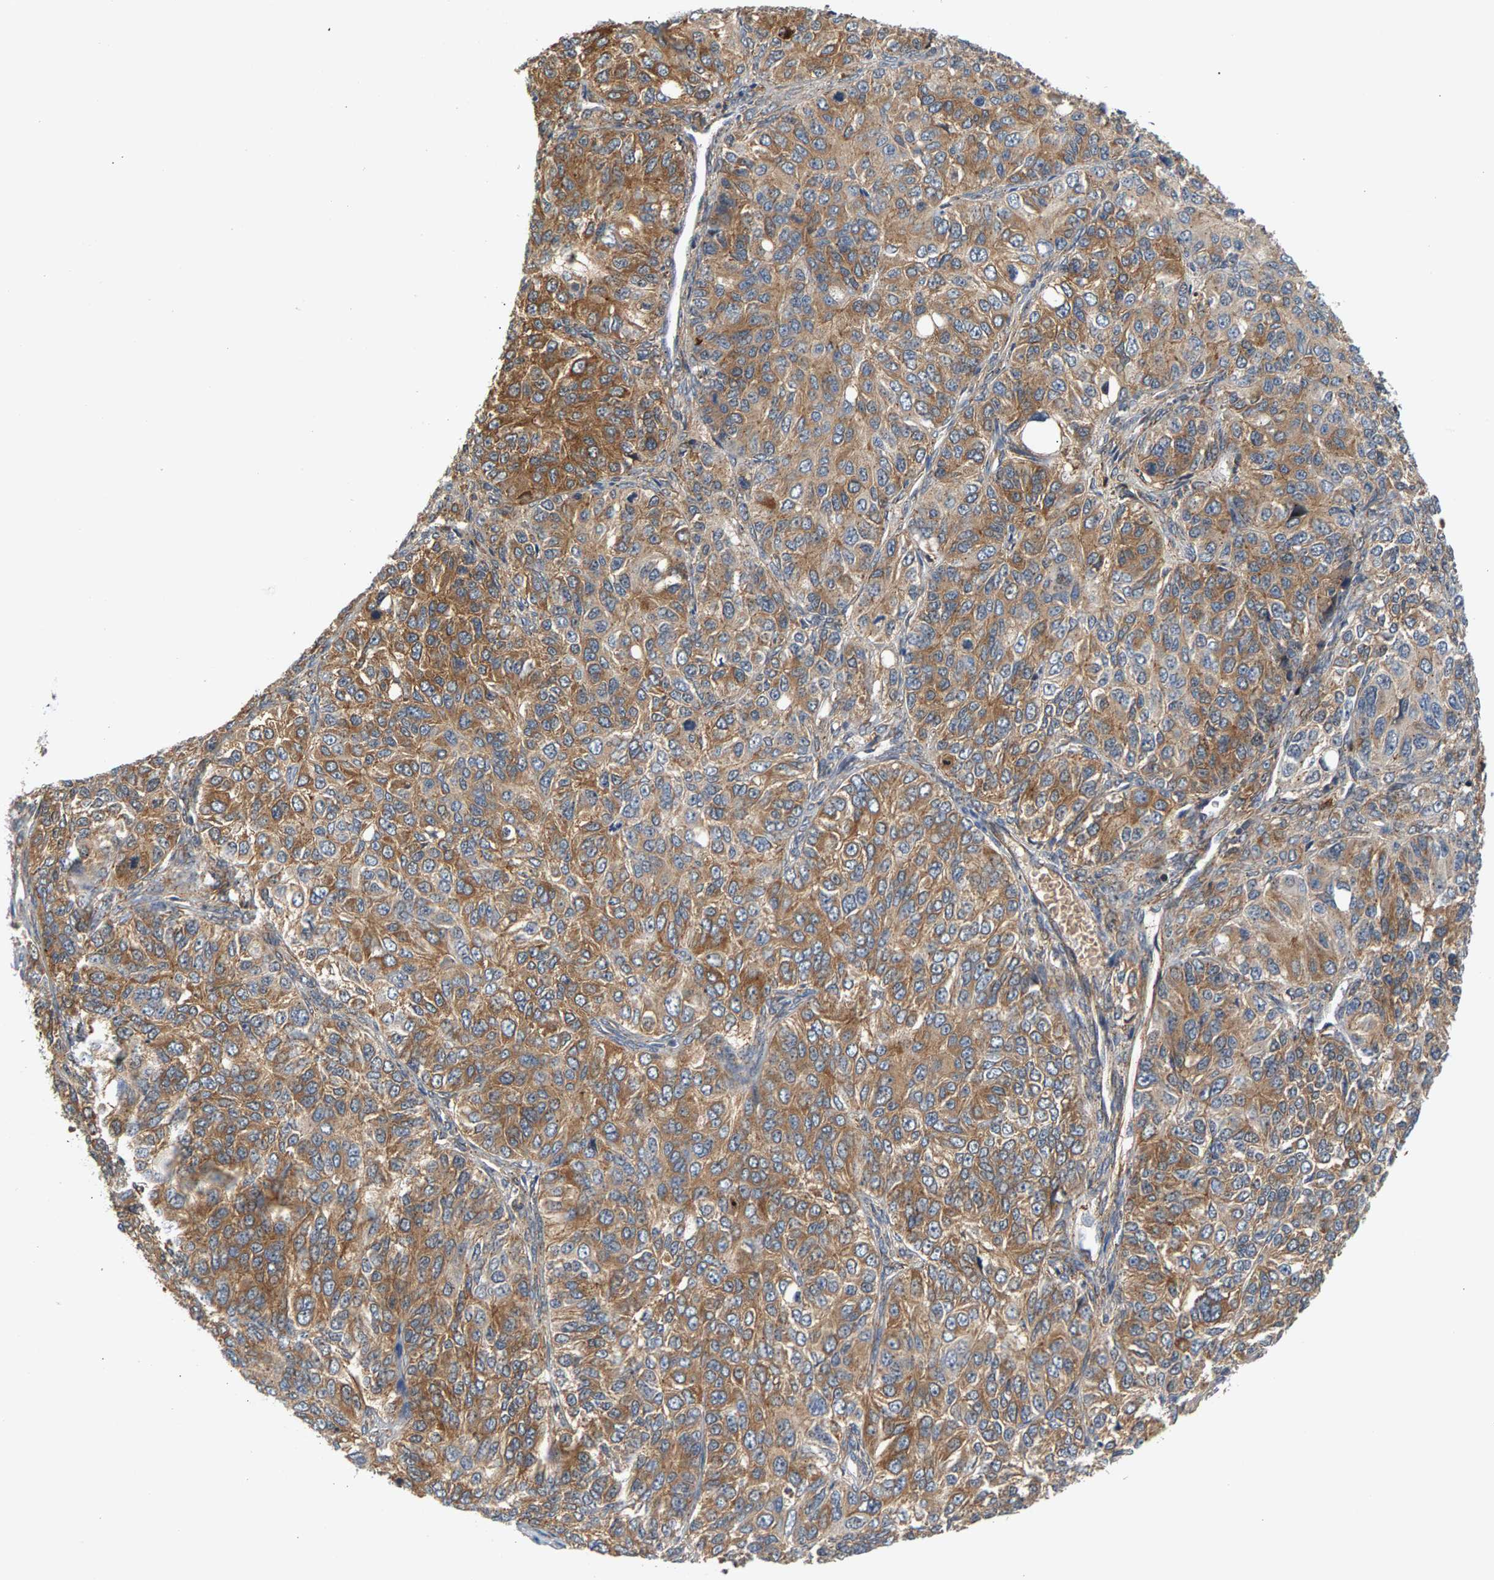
{"staining": {"intensity": "moderate", "quantity": ">75%", "location": "cytoplasmic/membranous"}, "tissue": "ovarian cancer", "cell_type": "Tumor cells", "image_type": "cancer", "snomed": [{"axis": "morphology", "description": "Carcinoma, endometroid"}, {"axis": "topography", "description": "Ovary"}], "caption": "Ovarian endometroid carcinoma stained for a protein shows moderate cytoplasmic/membranous positivity in tumor cells.", "gene": "MAP2K5", "patient": {"sex": "female", "age": 51}}